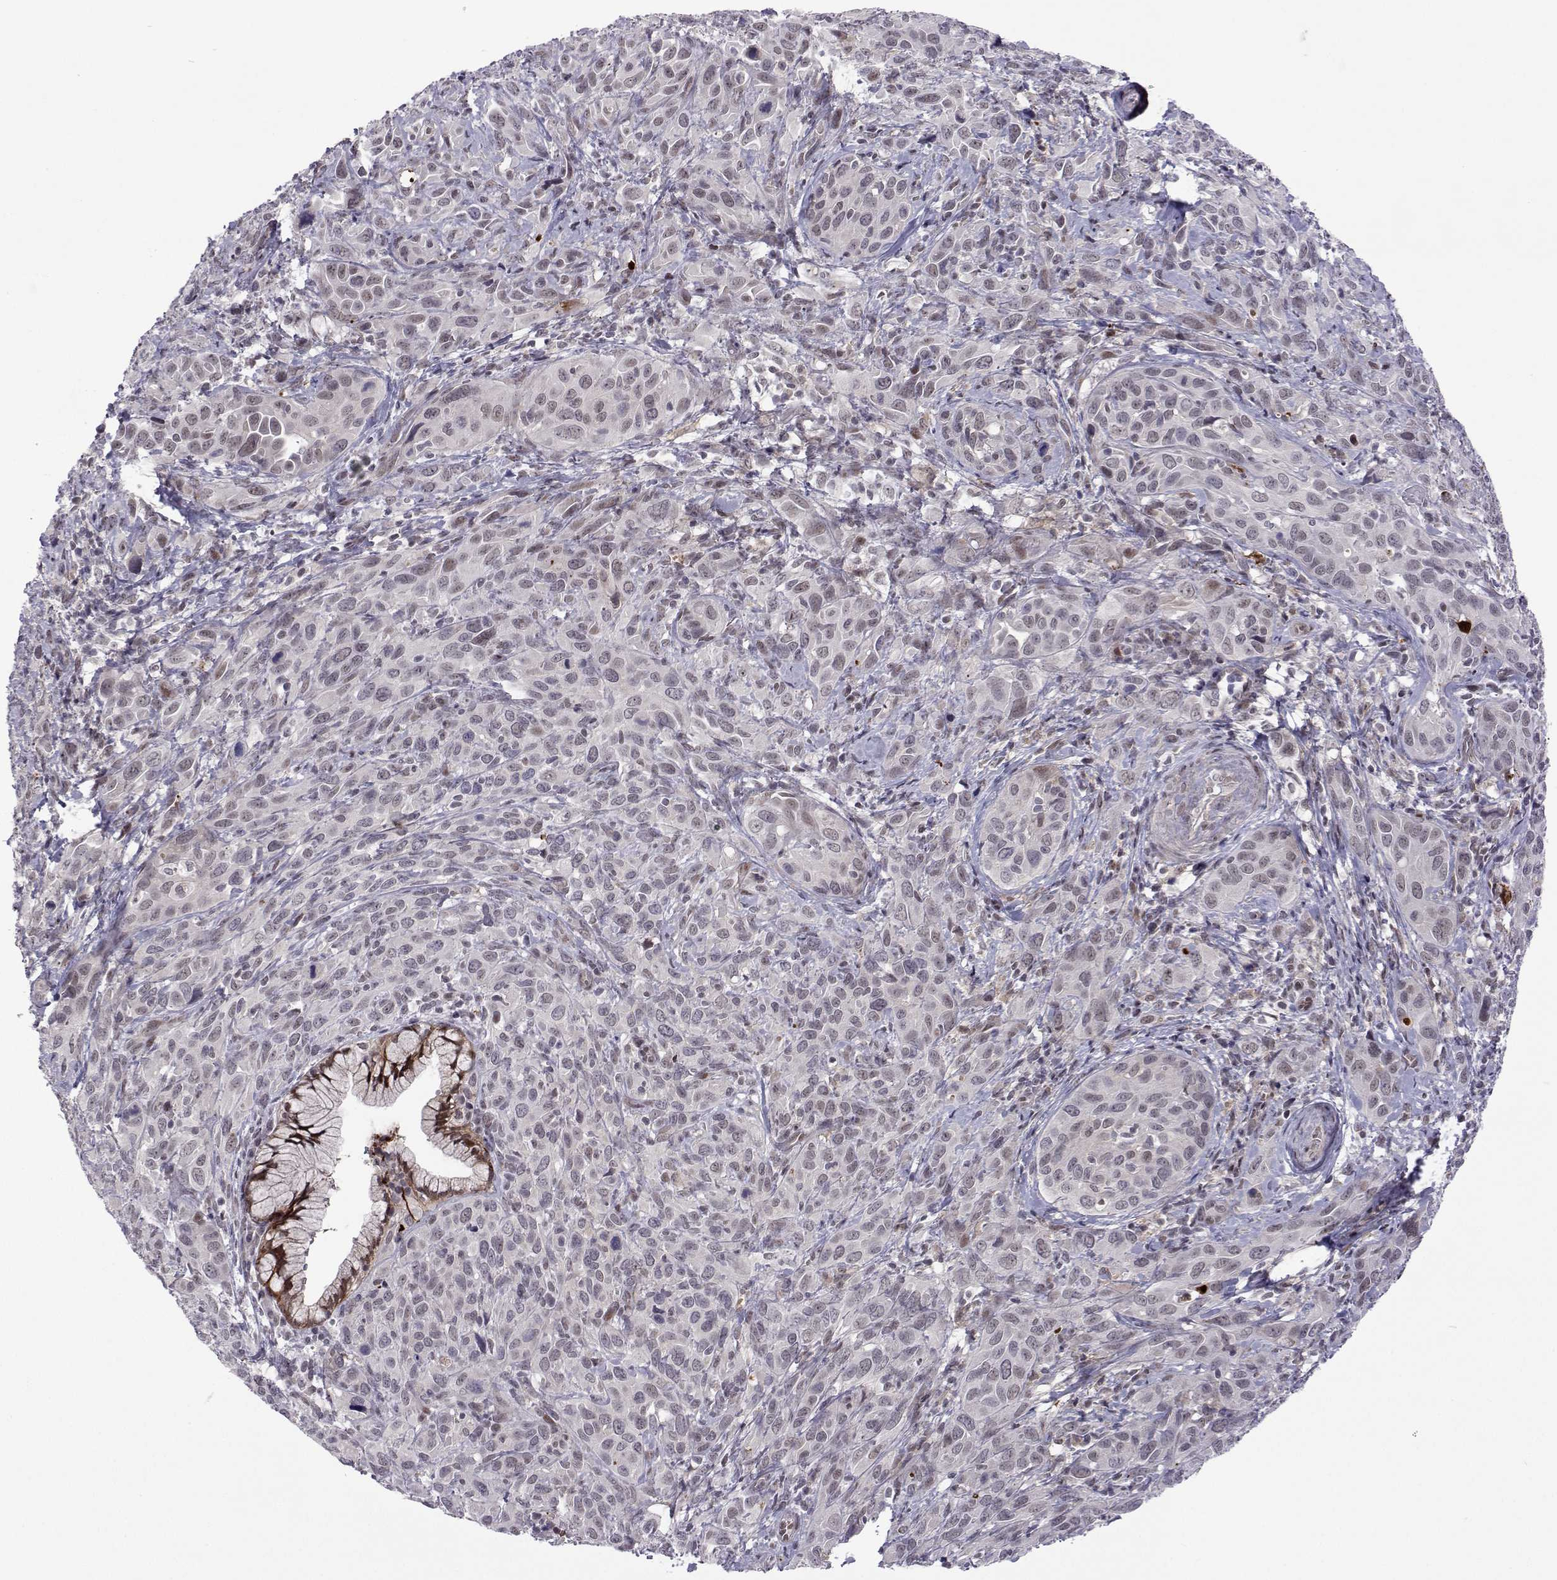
{"staining": {"intensity": "weak", "quantity": "<25%", "location": "nuclear"}, "tissue": "cervical cancer", "cell_type": "Tumor cells", "image_type": "cancer", "snomed": [{"axis": "morphology", "description": "Squamous cell carcinoma, NOS"}, {"axis": "topography", "description": "Cervix"}], "caption": "Human cervical cancer (squamous cell carcinoma) stained for a protein using immunohistochemistry (IHC) displays no staining in tumor cells.", "gene": "EFCAB3", "patient": {"sex": "female", "age": 51}}